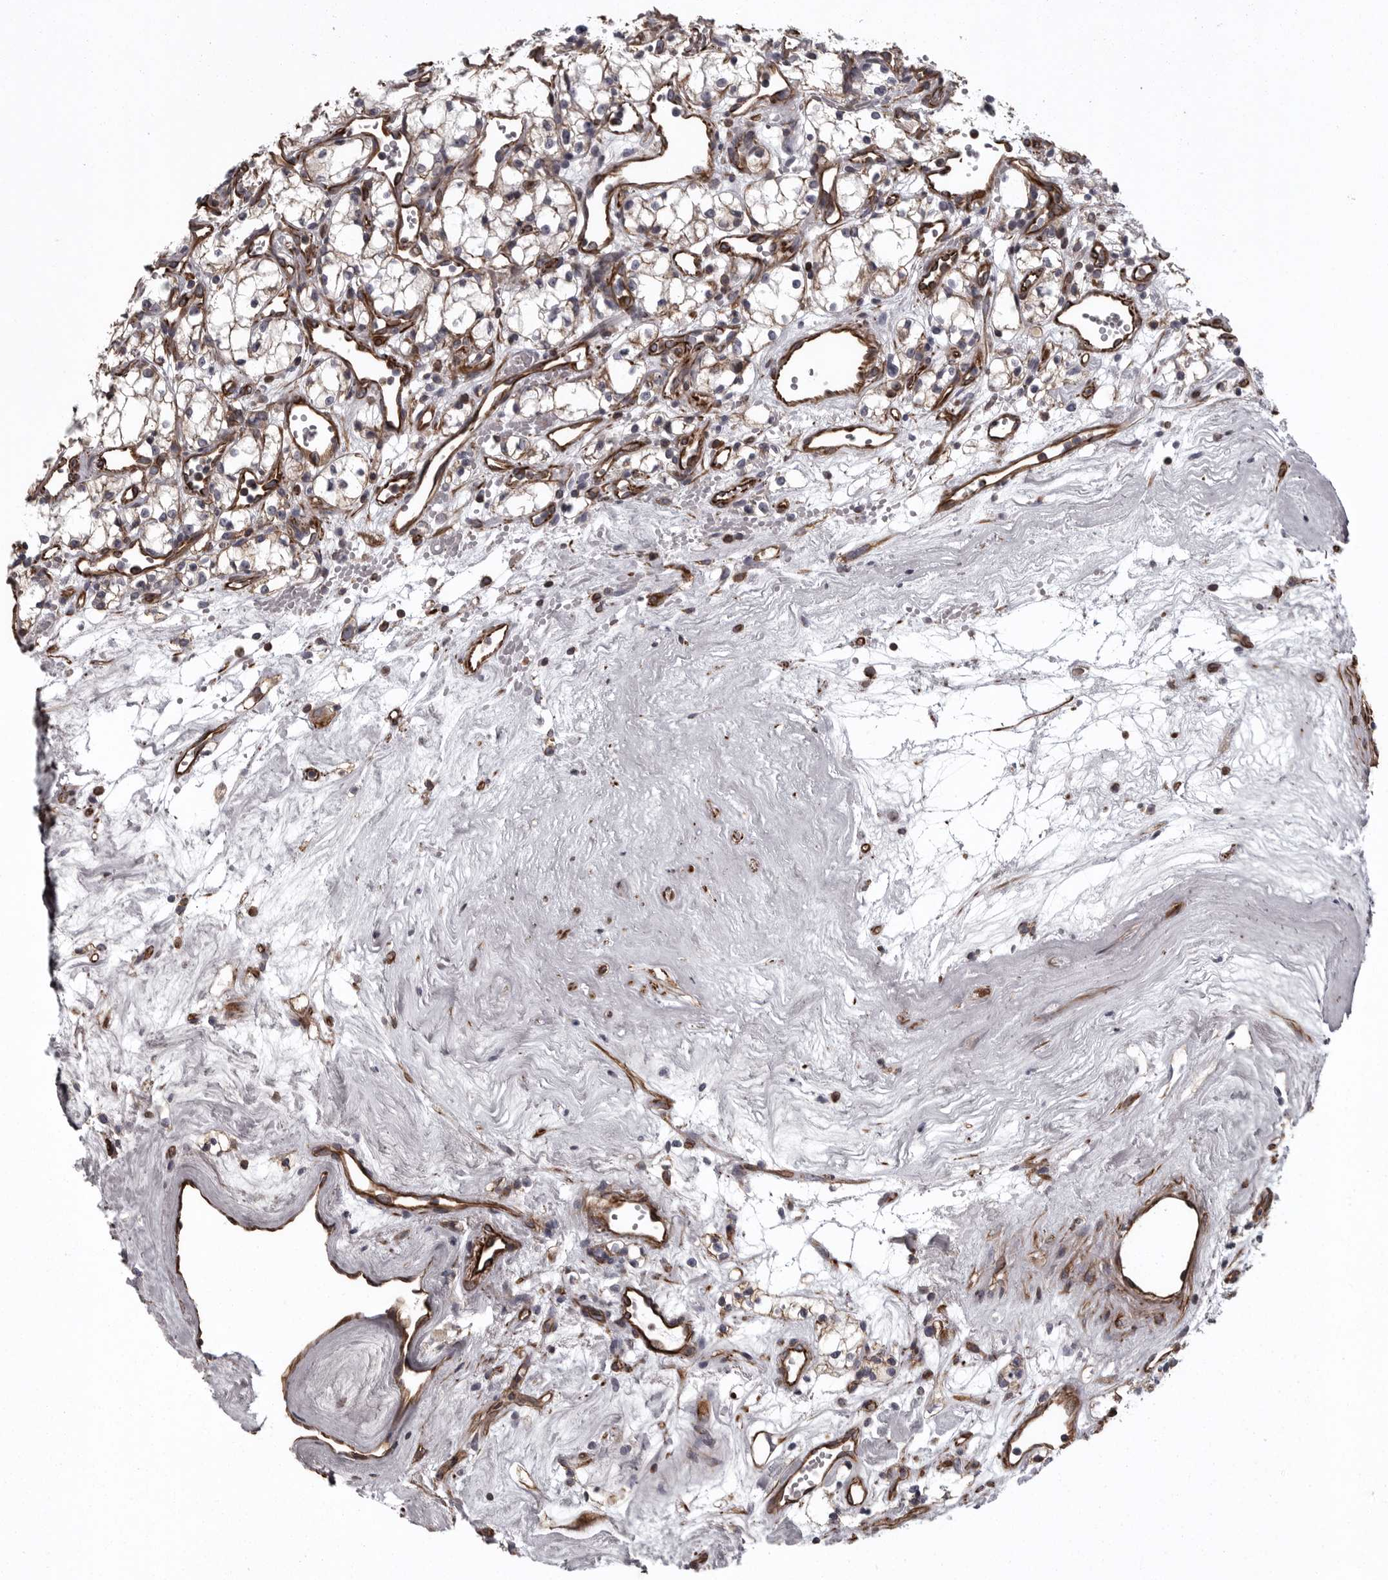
{"staining": {"intensity": "weak", "quantity": ">75%", "location": "cytoplasmic/membranous"}, "tissue": "renal cancer", "cell_type": "Tumor cells", "image_type": "cancer", "snomed": [{"axis": "morphology", "description": "Adenocarcinoma, NOS"}, {"axis": "topography", "description": "Kidney"}], "caption": "The immunohistochemical stain shows weak cytoplasmic/membranous staining in tumor cells of renal adenocarcinoma tissue.", "gene": "FAAP100", "patient": {"sex": "male", "age": 59}}